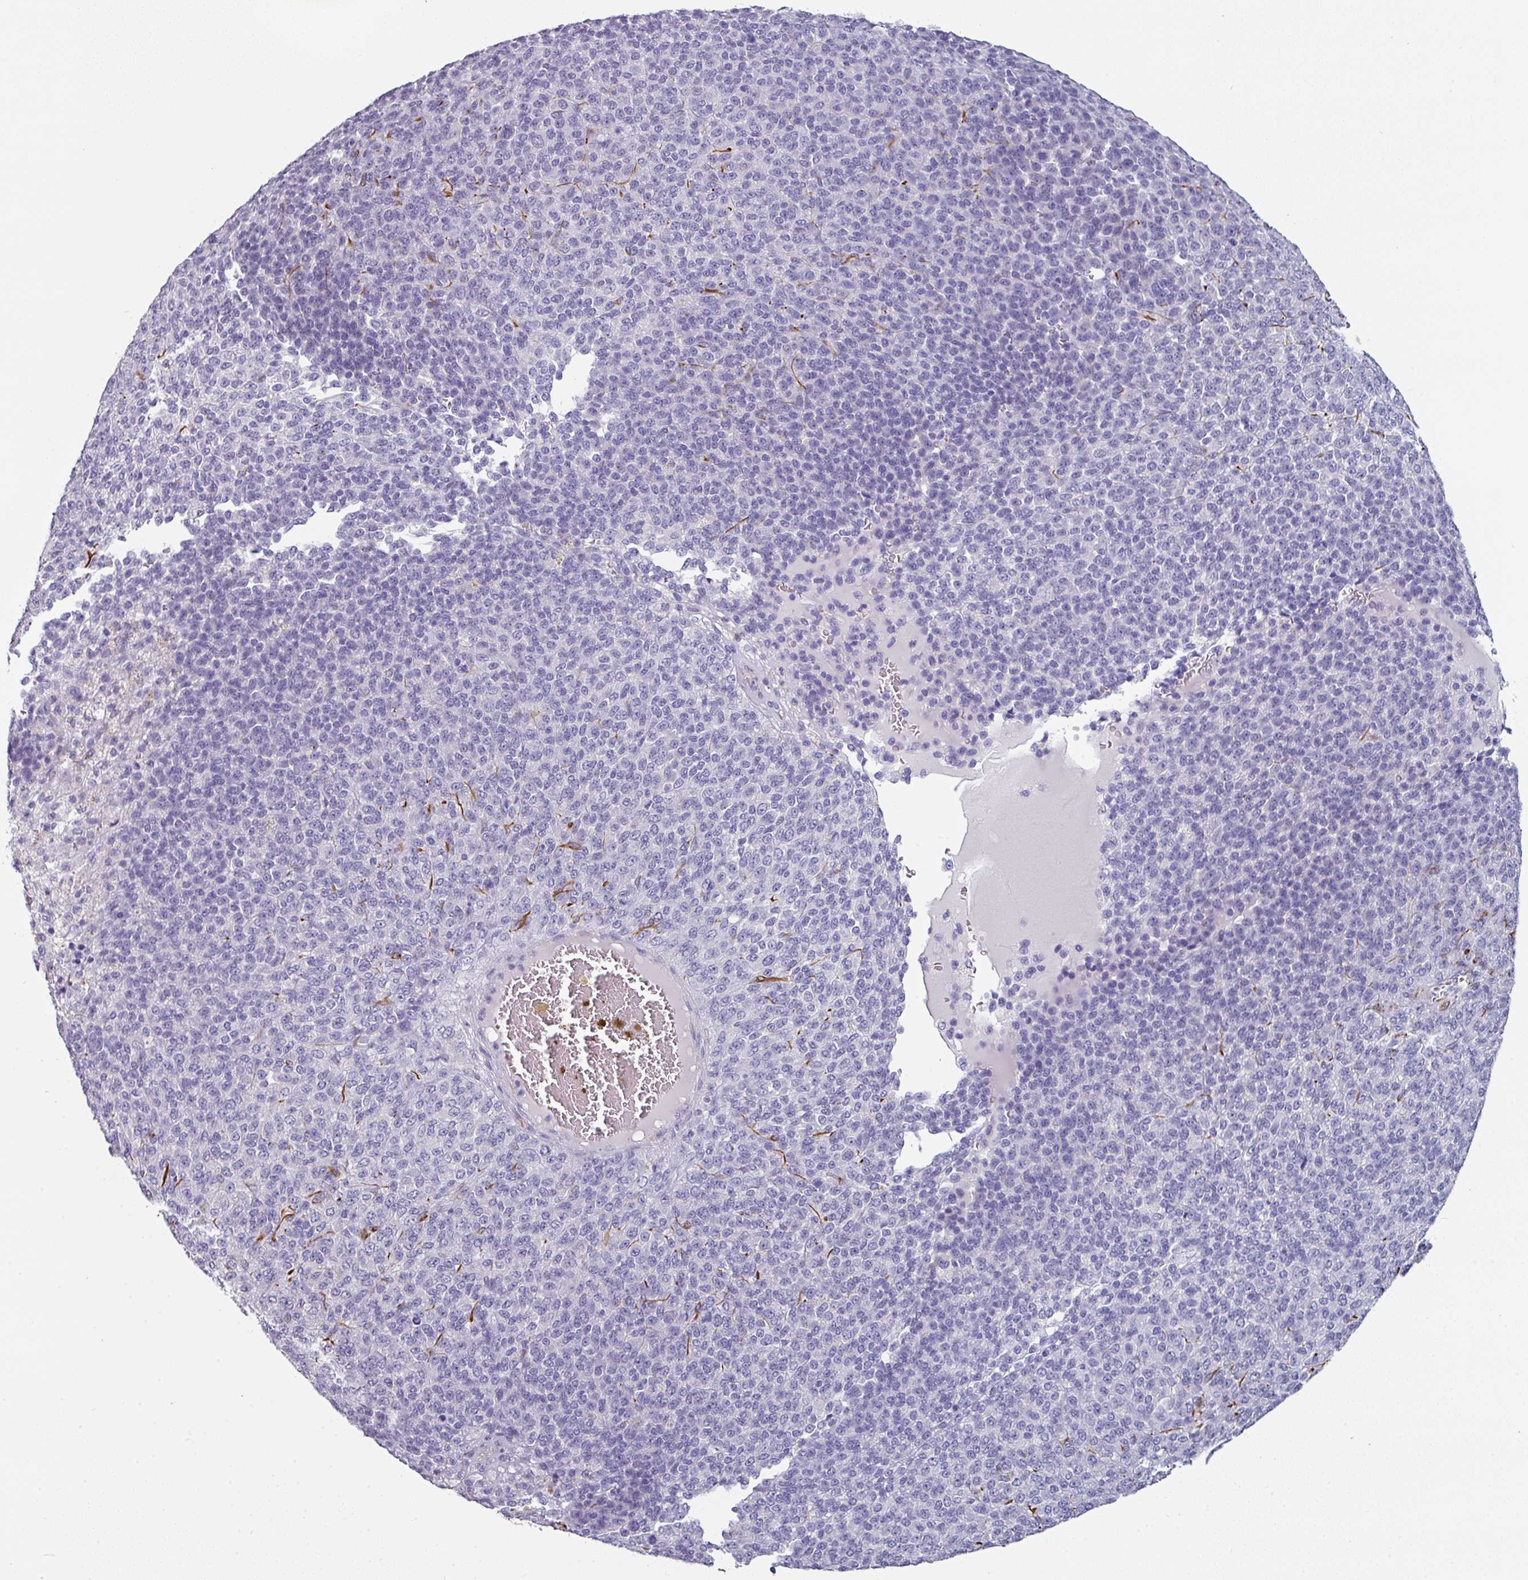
{"staining": {"intensity": "negative", "quantity": "none", "location": "none"}, "tissue": "melanoma", "cell_type": "Tumor cells", "image_type": "cancer", "snomed": [{"axis": "morphology", "description": "Malignant melanoma, Metastatic site"}, {"axis": "topography", "description": "Brain"}], "caption": "Protein analysis of malignant melanoma (metastatic site) reveals no significant expression in tumor cells.", "gene": "SLC17A7", "patient": {"sex": "female", "age": 56}}